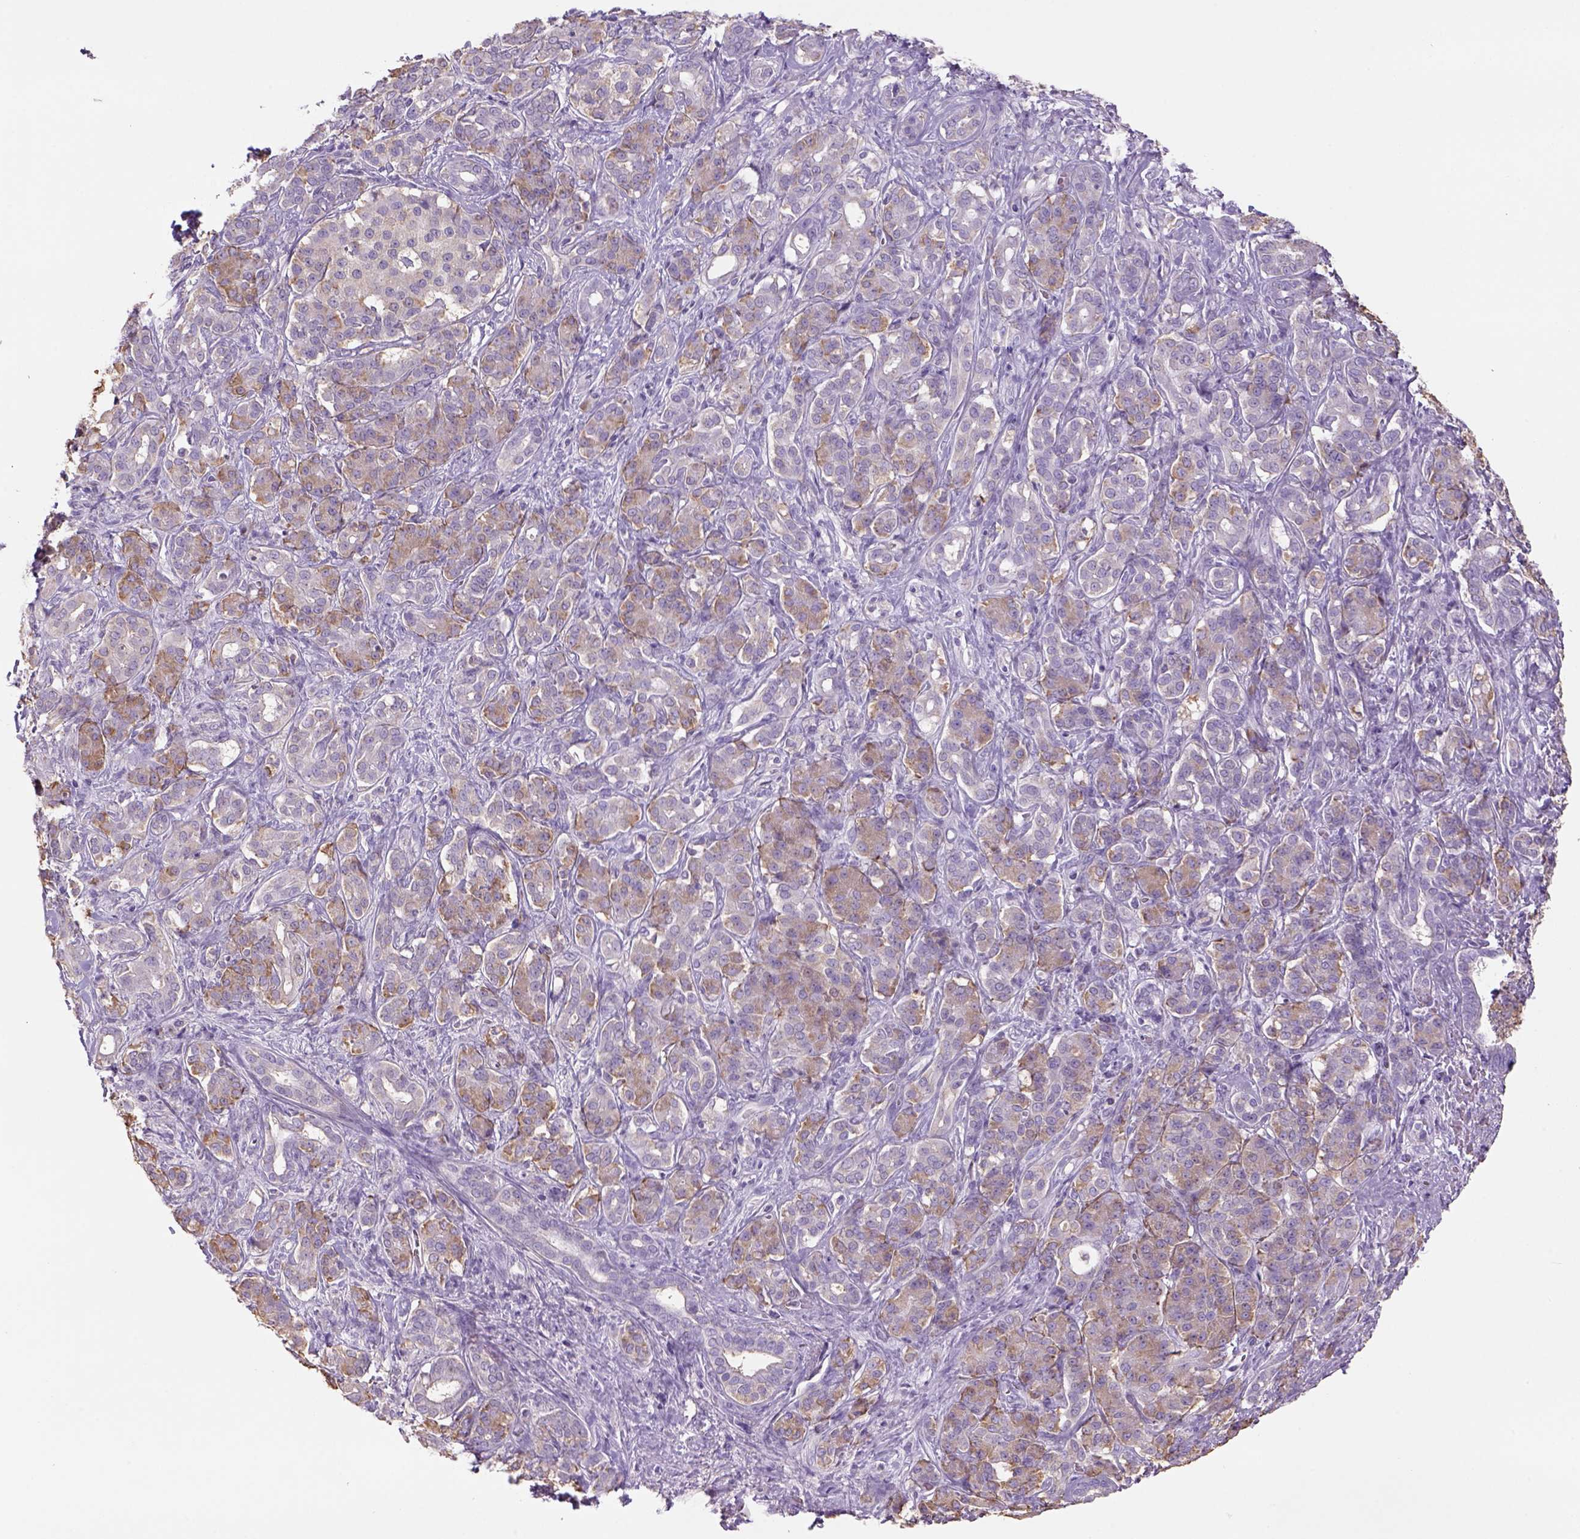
{"staining": {"intensity": "moderate", "quantity": "25%-75%", "location": "cytoplasmic/membranous"}, "tissue": "pancreatic cancer", "cell_type": "Tumor cells", "image_type": "cancer", "snomed": [{"axis": "morphology", "description": "Normal tissue, NOS"}, {"axis": "morphology", "description": "Inflammation, NOS"}, {"axis": "morphology", "description": "Adenocarcinoma, NOS"}, {"axis": "topography", "description": "Pancreas"}], "caption": "An immunohistochemistry micrograph of neoplastic tissue is shown. Protein staining in brown highlights moderate cytoplasmic/membranous positivity in pancreatic adenocarcinoma within tumor cells.", "gene": "NAALAD2", "patient": {"sex": "male", "age": 57}}